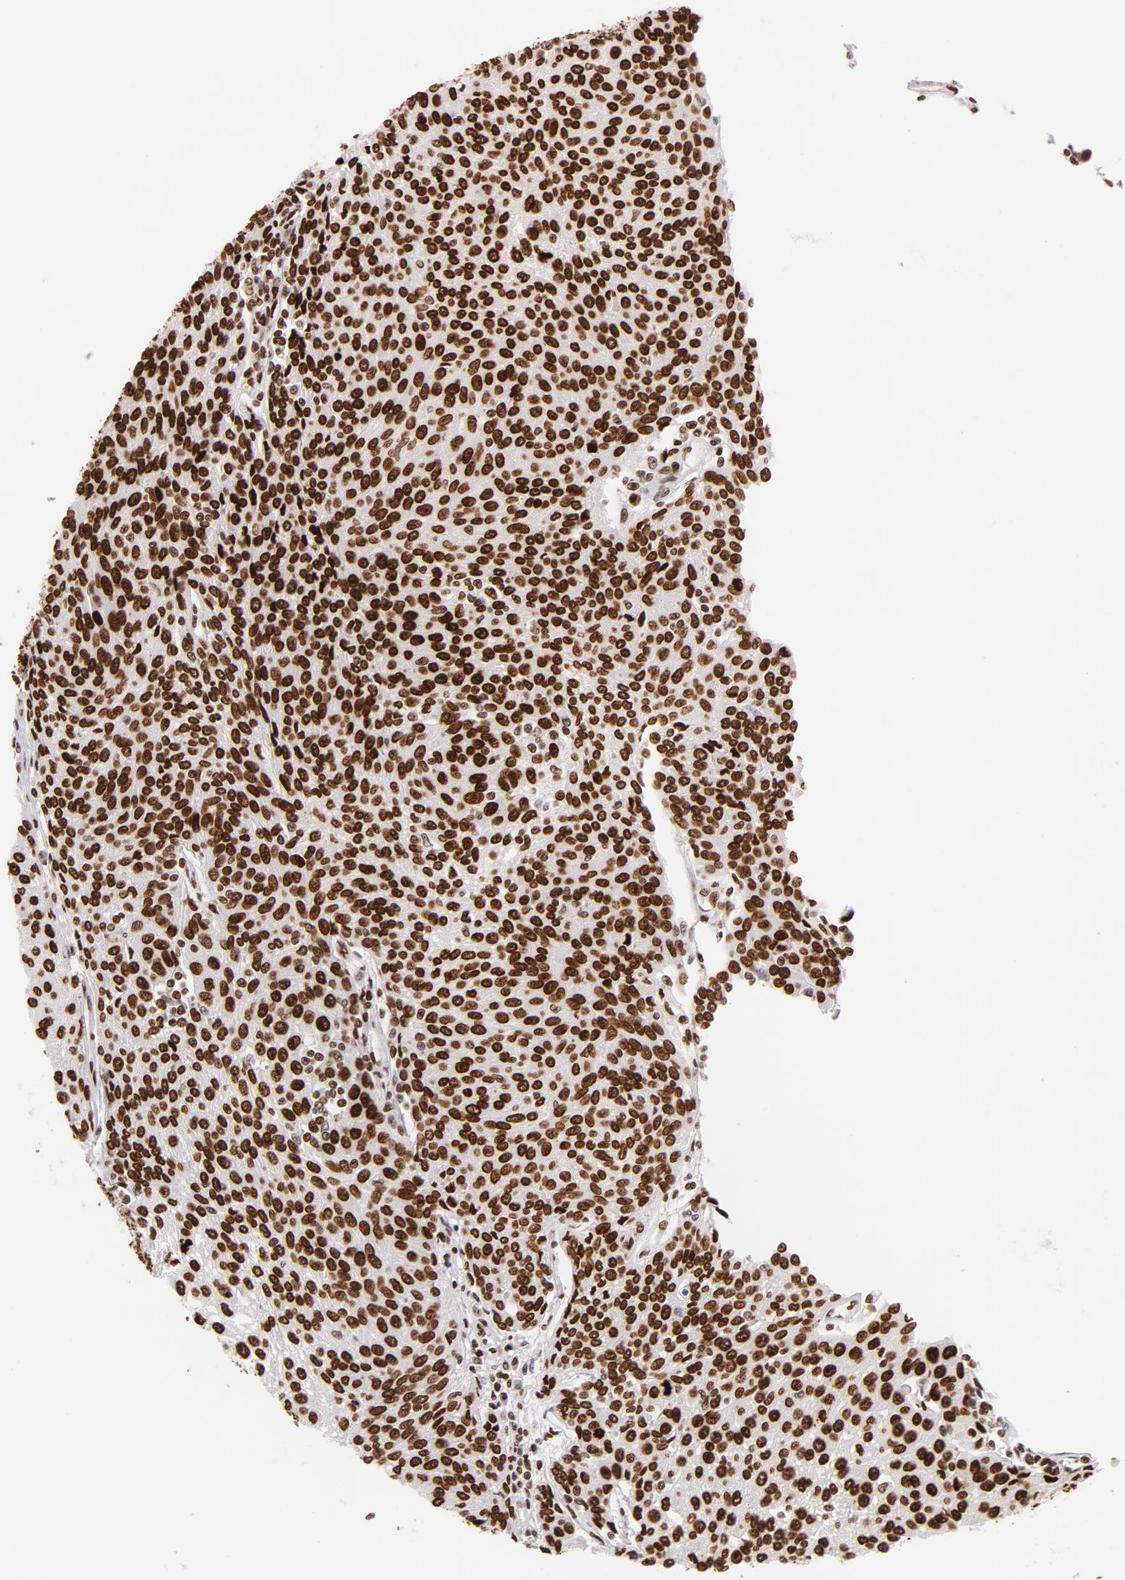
{"staining": {"intensity": "strong", "quantity": ">75%", "location": "nuclear"}, "tissue": "urothelial cancer", "cell_type": "Tumor cells", "image_type": "cancer", "snomed": [{"axis": "morphology", "description": "Urothelial carcinoma, High grade"}, {"axis": "topography", "description": "Urinary bladder"}], "caption": "IHC (DAB) staining of human urothelial cancer exhibits strong nuclear protein staining in about >75% of tumor cells.", "gene": "TOP2B", "patient": {"sex": "female", "age": 85}}